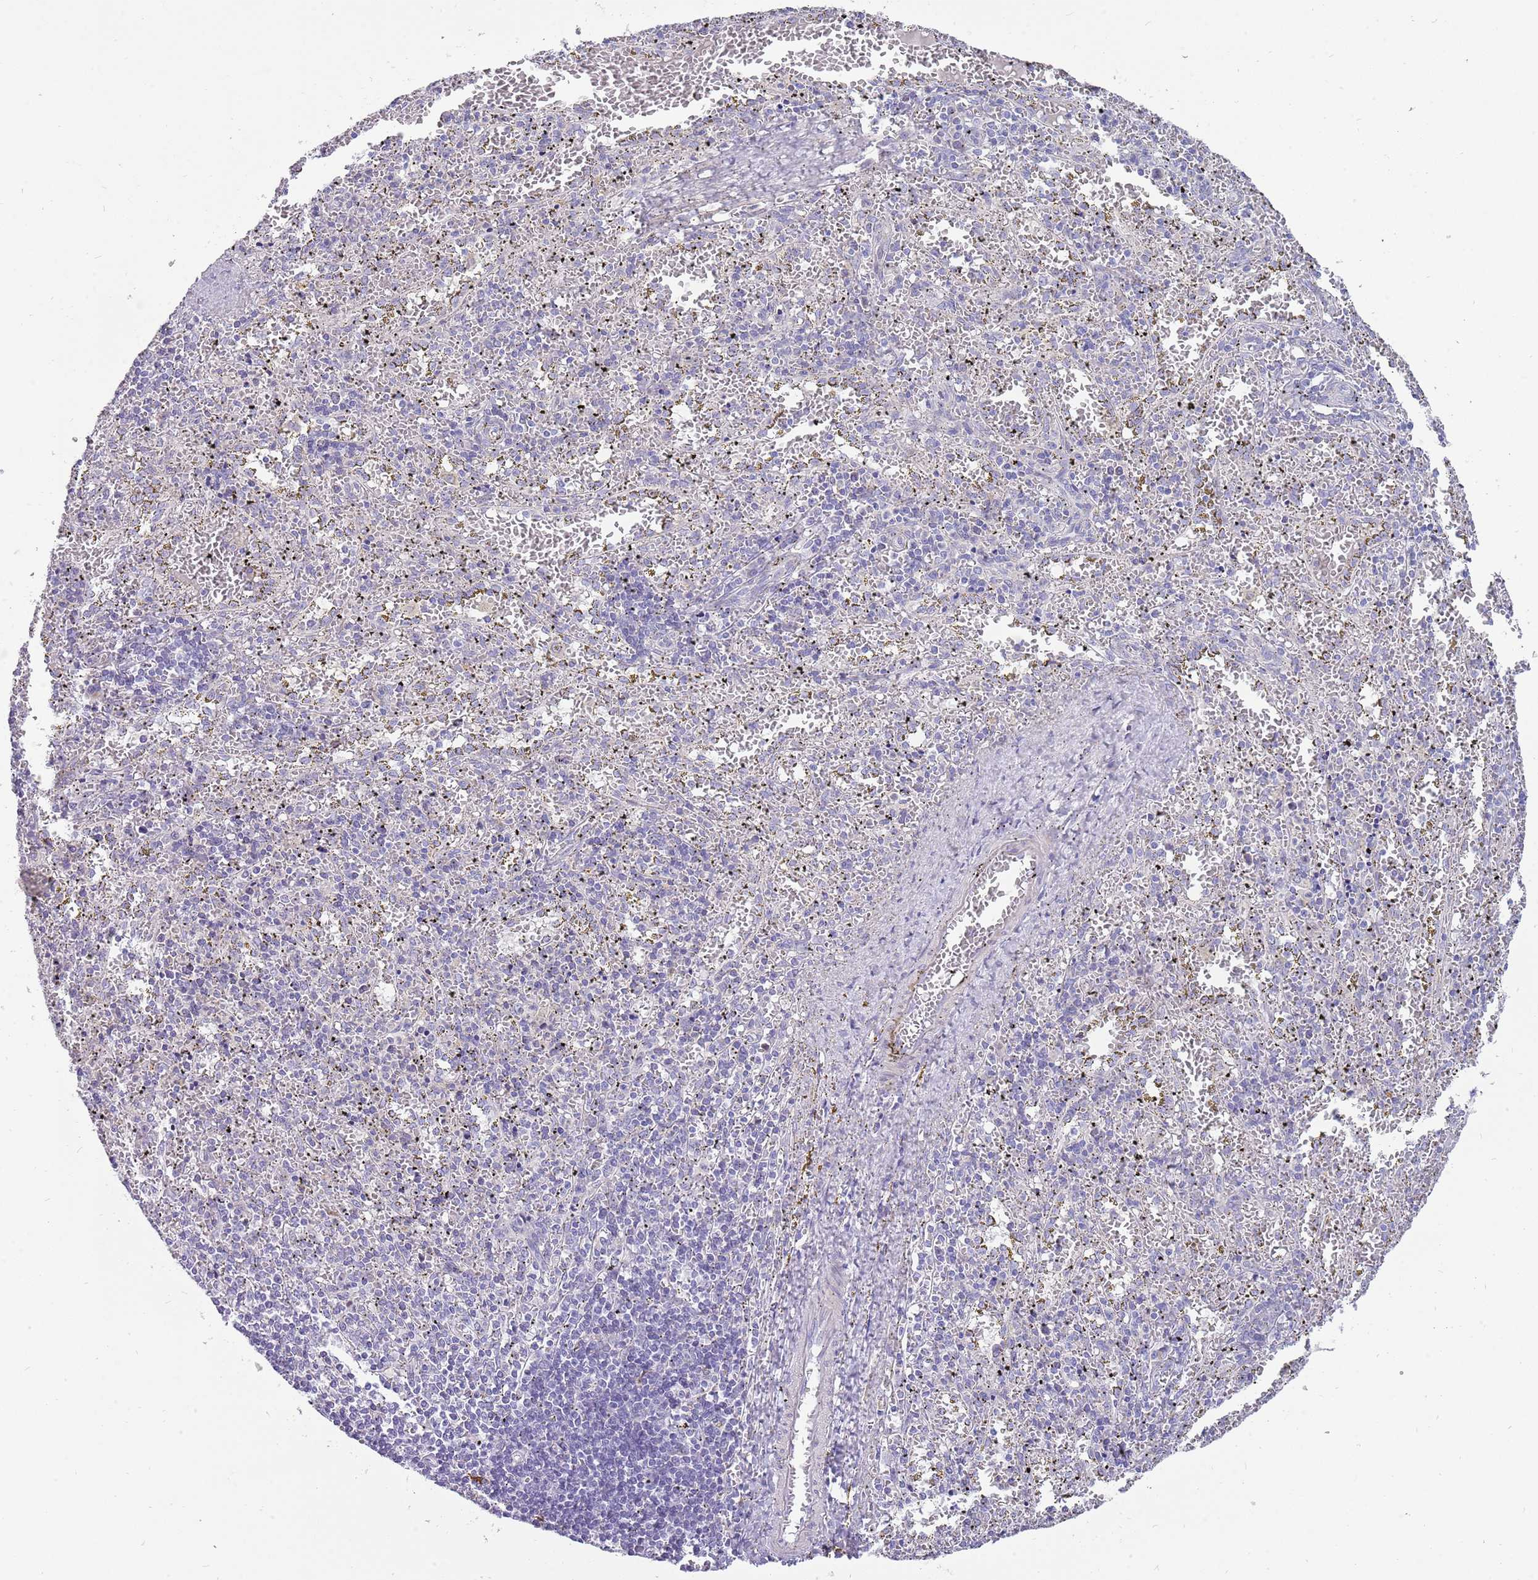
{"staining": {"intensity": "negative", "quantity": "none", "location": "none"}, "tissue": "spleen", "cell_type": "Cells in red pulp", "image_type": "normal", "snomed": [{"axis": "morphology", "description": "Normal tissue, NOS"}, {"axis": "topography", "description": "Spleen"}], "caption": "Immunohistochemical staining of unremarkable human spleen exhibits no significant positivity in cells in red pulp. Nuclei are stained in blue.", "gene": "DIPK1C", "patient": {"sex": "male", "age": 11}}